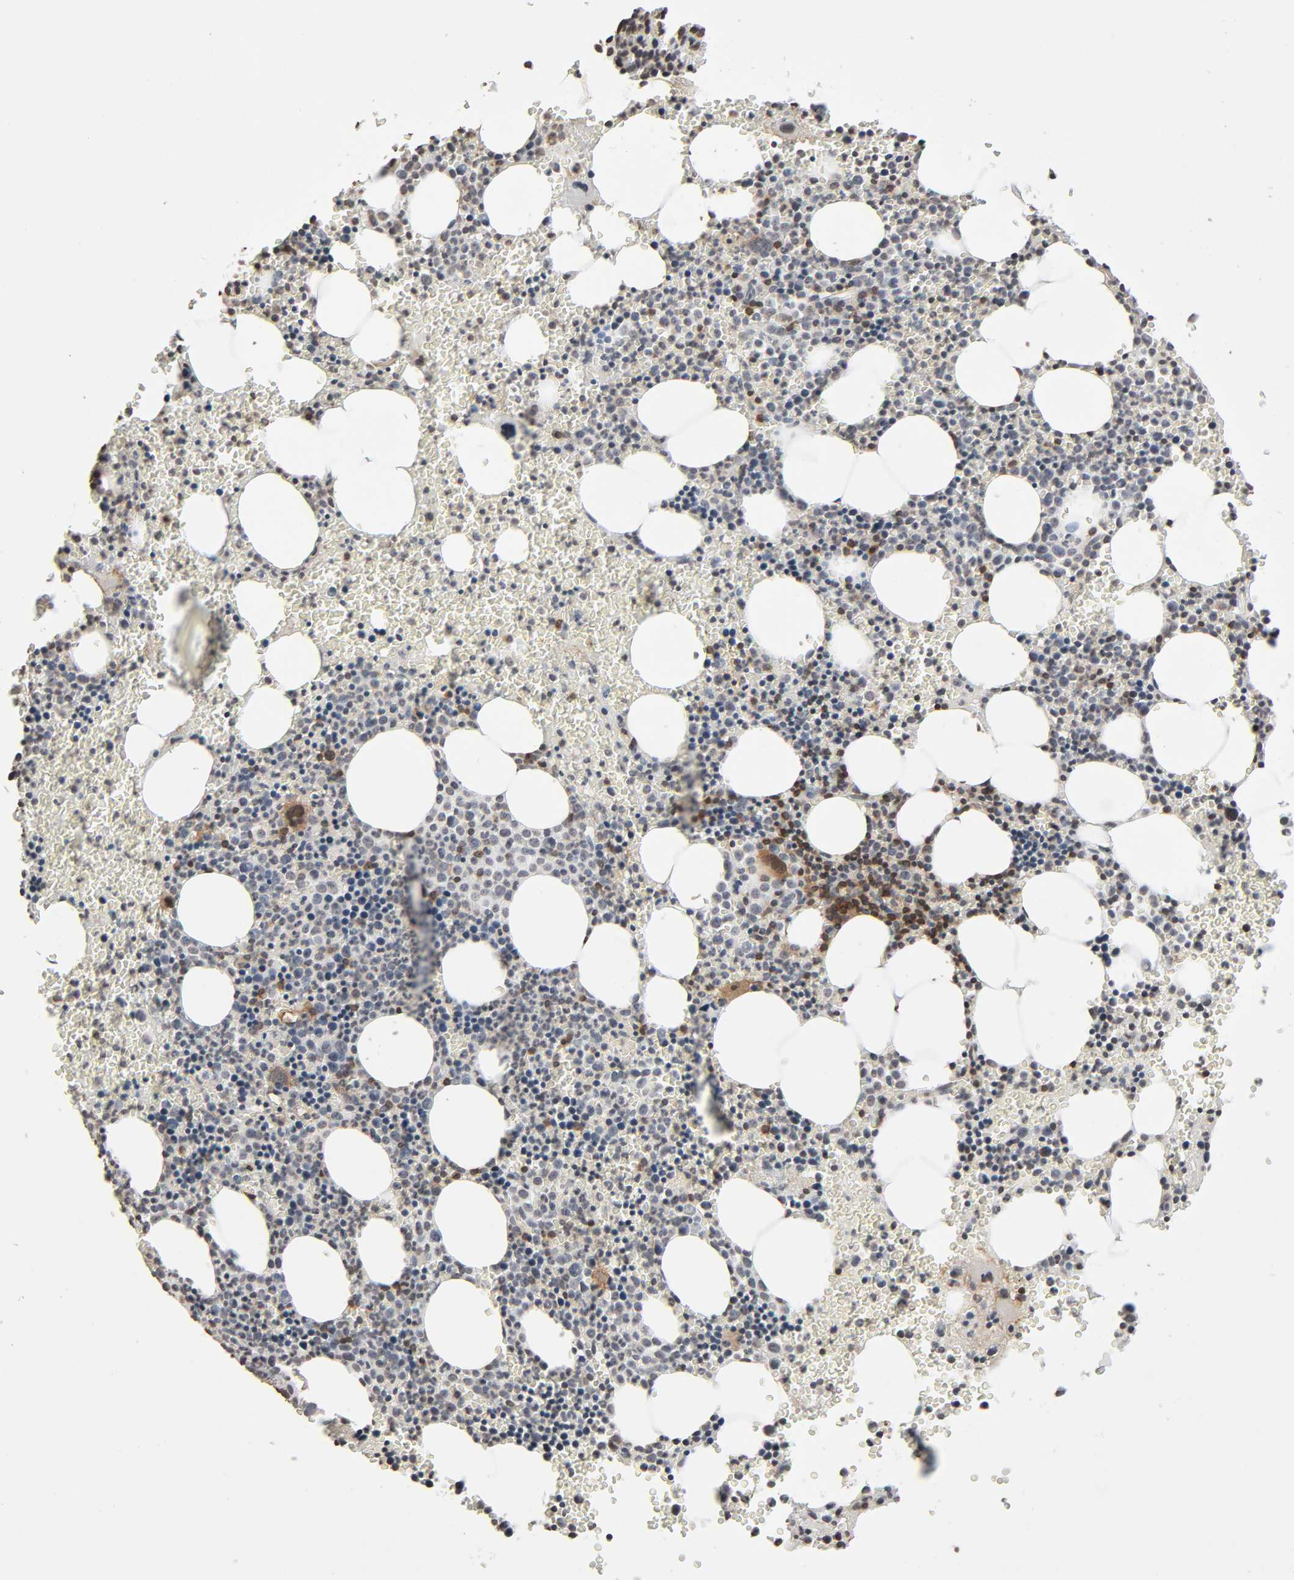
{"staining": {"intensity": "moderate", "quantity": "<25%", "location": "cytoplasmic/membranous"}, "tissue": "bone marrow", "cell_type": "Hematopoietic cells", "image_type": "normal", "snomed": [{"axis": "morphology", "description": "Normal tissue, NOS"}, {"axis": "topography", "description": "Bone marrow"}], "caption": "IHC staining of normal bone marrow, which reveals low levels of moderate cytoplasmic/membranous expression in about <25% of hematopoietic cells indicating moderate cytoplasmic/membranous protein expression. The staining was performed using DAB (3,3'-diaminobenzidine) (brown) for protein detection and nuclei were counterstained in hematoxylin (blue).", "gene": "STK4", "patient": {"sex": "female", "age": 68}}